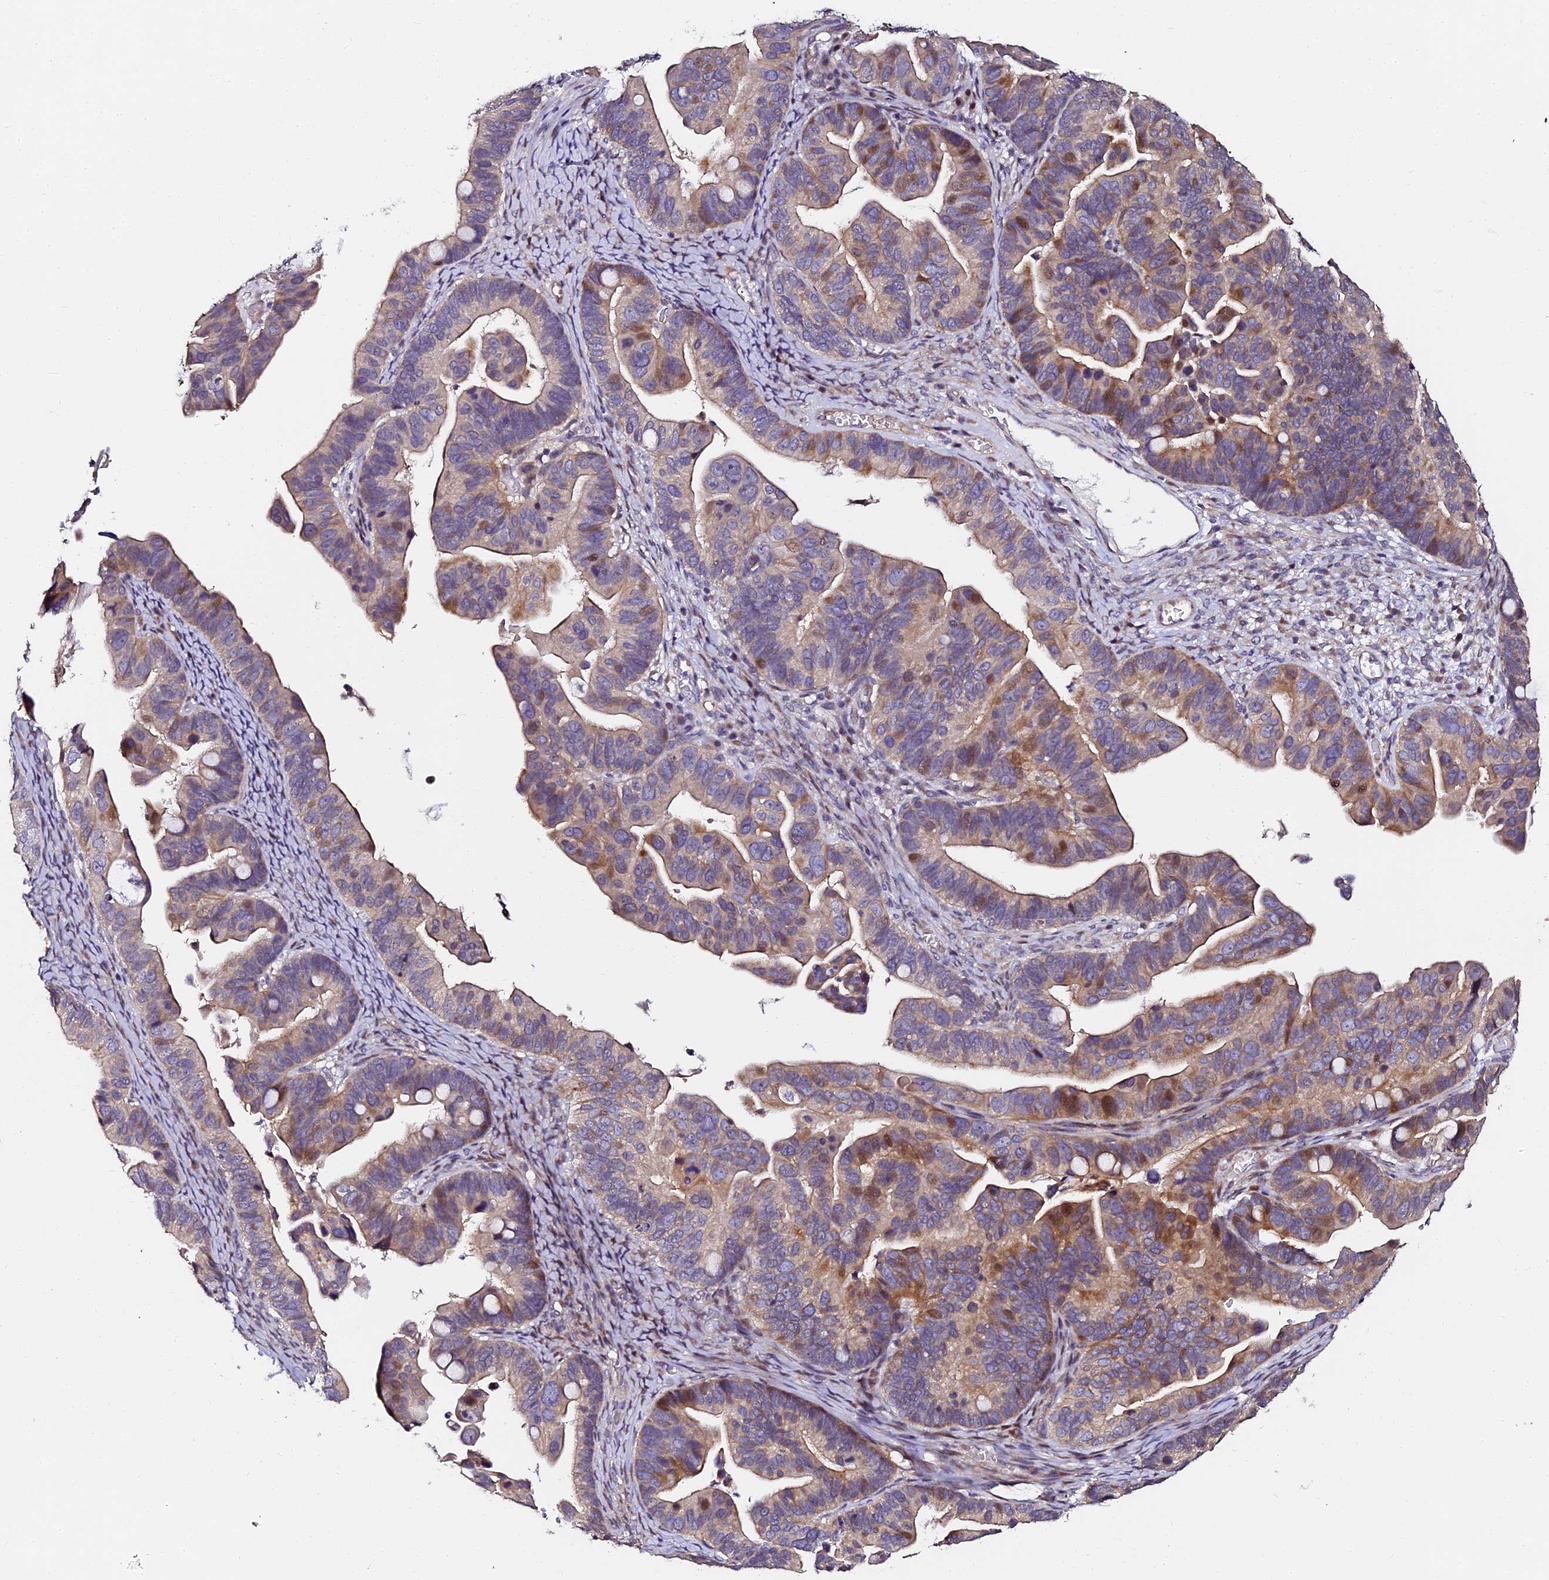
{"staining": {"intensity": "moderate", "quantity": "25%-75%", "location": "cytoplasmic/membranous,nuclear"}, "tissue": "ovarian cancer", "cell_type": "Tumor cells", "image_type": "cancer", "snomed": [{"axis": "morphology", "description": "Cystadenocarcinoma, serous, NOS"}, {"axis": "topography", "description": "Ovary"}], "caption": "The image exhibits a brown stain indicating the presence of a protein in the cytoplasmic/membranous and nuclear of tumor cells in ovarian cancer (serous cystadenocarcinoma). The protein is shown in brown color, while the nuclei are stained blue.", "gene": "GPN3", "patient": {"sex": "female", "age": 56}}